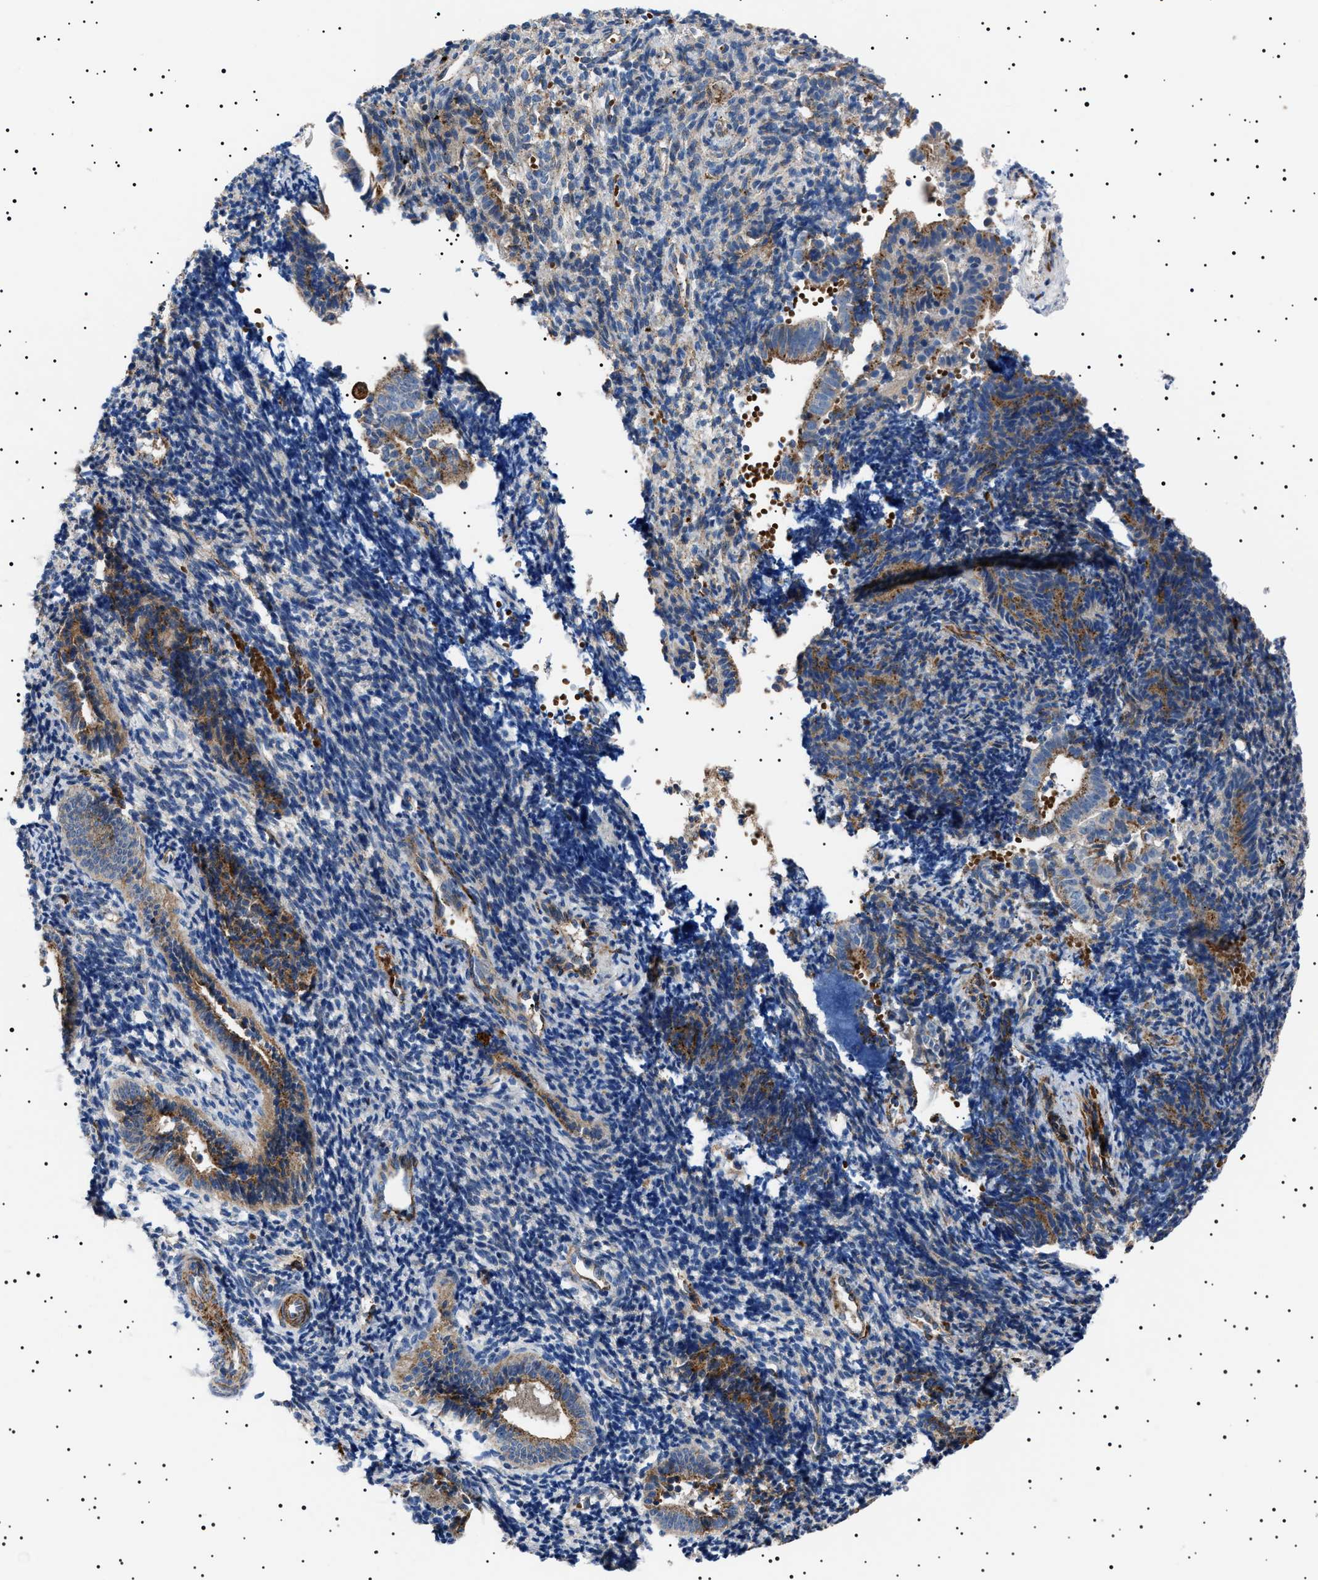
{"staining": {"intensity": "negative", "quantity": "none", "location": "none"}, "tissue": "endometrium", "cell_type": "Cells in endometrial stroma", "image_type": "normal", "snomed": [{"axis": "morphology", "description": "Normal tissue, NOS"}, {"axis": "topography", "description": "Uterus"}, {"axis": "topography", "description": "Endometrium"}], "caption": "Immunohistochemistry of unremarkable endometrium exhibits no staining in cells in endometrial stroma.", "gene": "NEU1", "patient": {"sex": "female", "age": 33}}